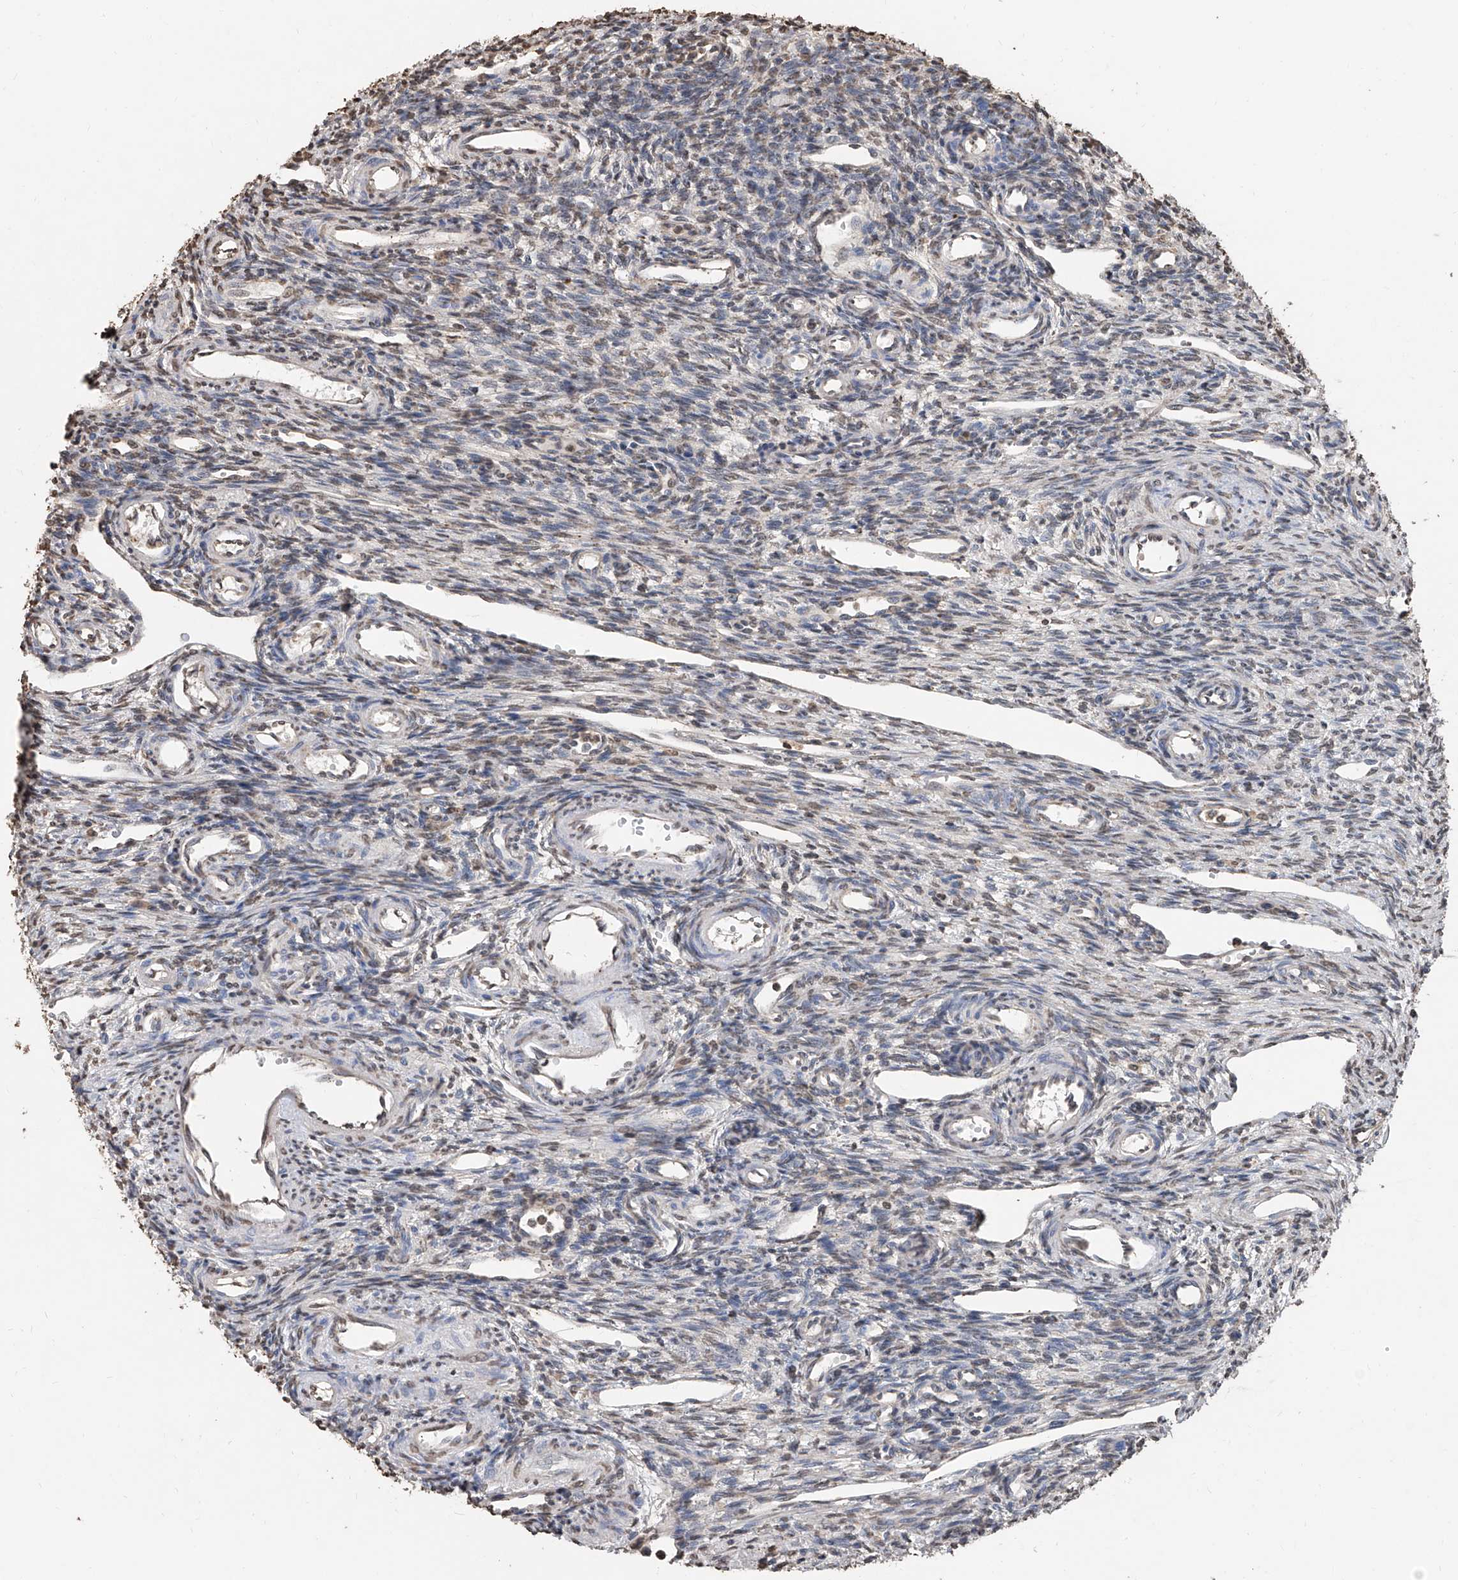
{"staining": {"intensity": "weak", "quantity": "25%-75%", "location": "nuclear"}, "tissue": "ovary", "cell_type": "Ovarian stroma cells", "image_type": "normal", "snomed": [{"axis": "morphology", "description": "Normal tissue, NOS"}, {"axis": "morphology", "description": "Cyst, NOS"}, {"axis": "topography", "description": "Ovary"}], "caption": "Immunohistochemical staining of normal ovary reveals weak nuclear protein expression in about 25%-75% of ovarian stroma cells. The protein of interest is shown in brown color, while the nuclei are stained blue.", "gene": "RP9", "patient": {"sex": "female", "age": 33}}